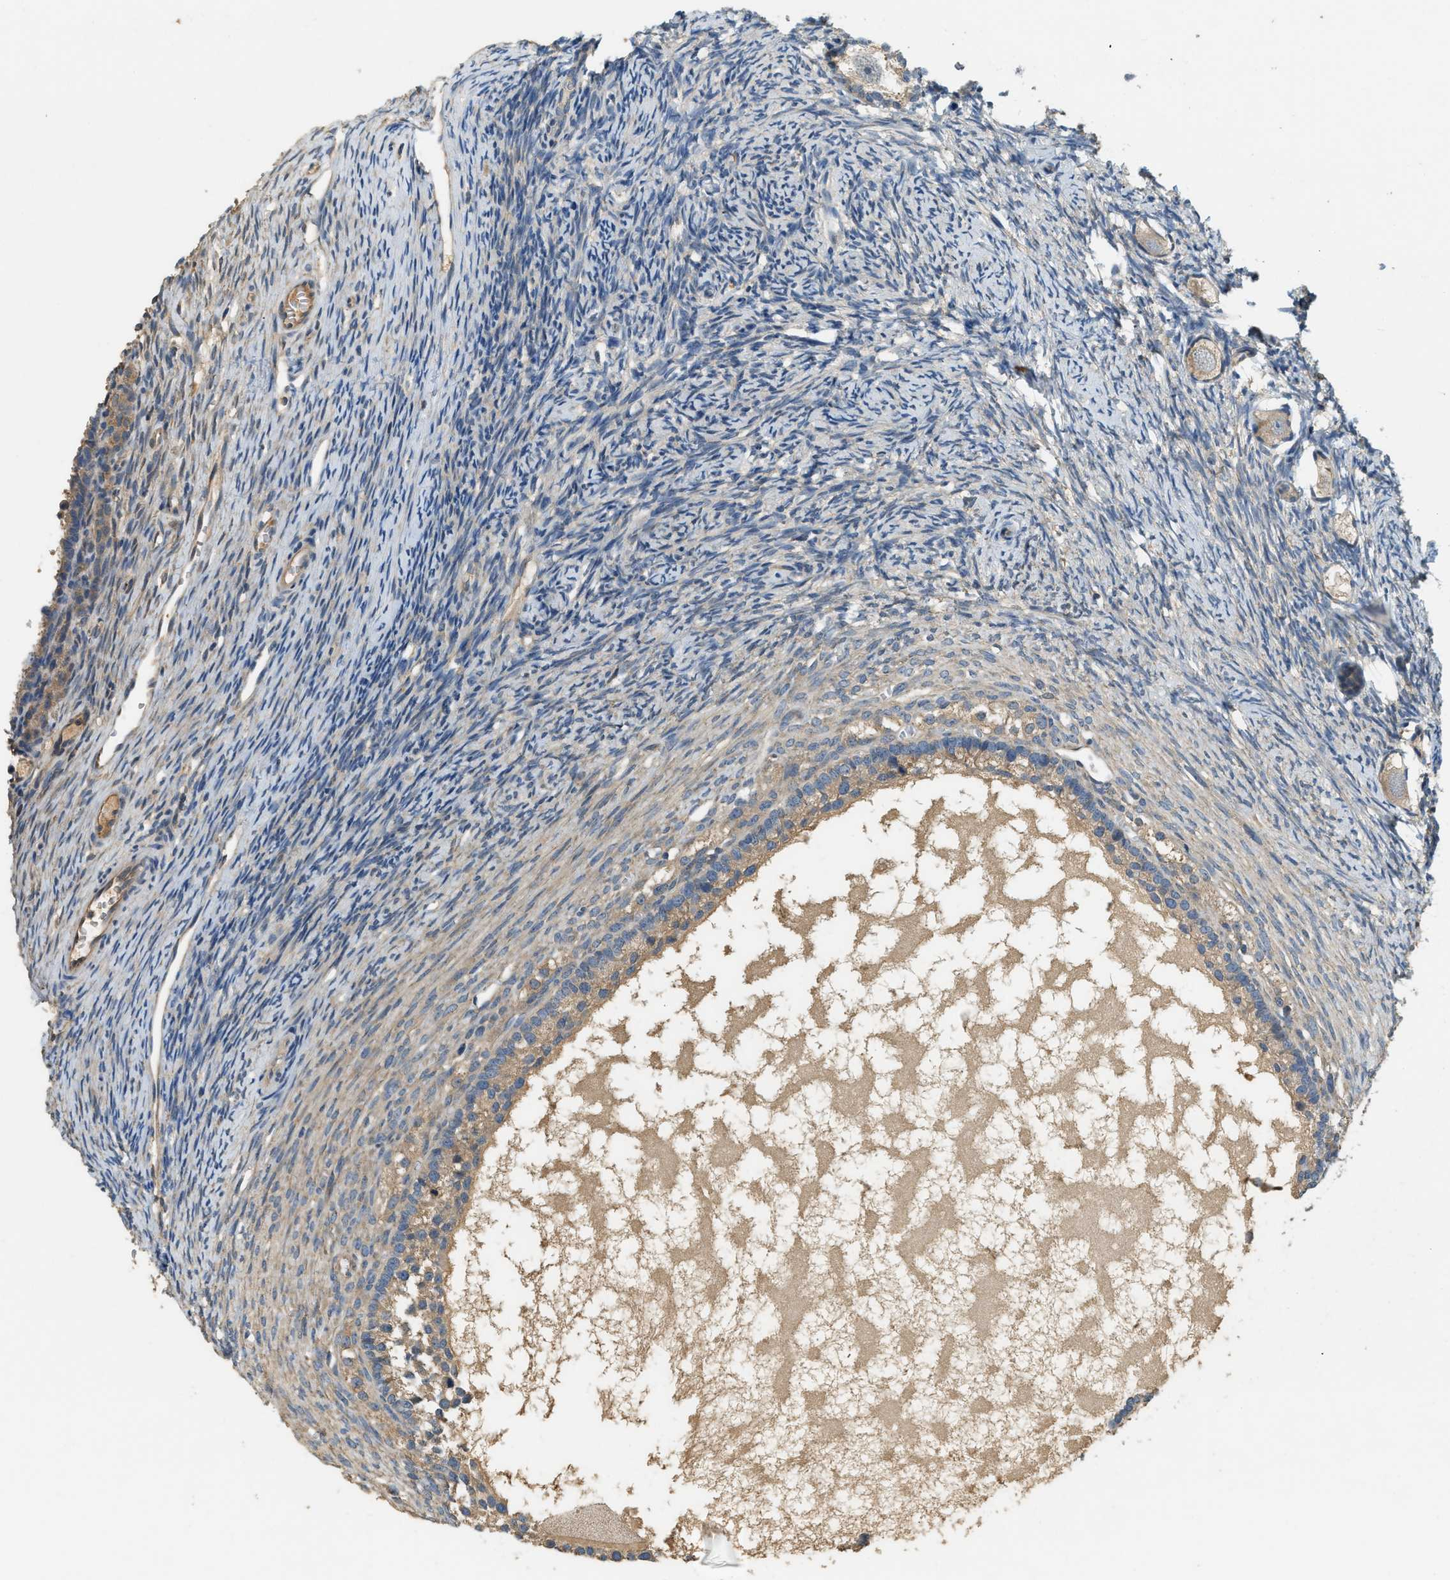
{"staining": {"intensity": "weak", "quantity": ">75%", "location": "cytoplasmic/membranous"}, "tissue": "ovary", "cell_type": "Follicle cells", "image_type": "normal", "snomed": [{"axis": "morphology", "description": "Normal tissue, NOS"}, {"axis": "topography", "description": "Ovary"}], "caption": "A low amount of weak cytoplasmic/membranous expression is identified in approximately >75% of follicle cells in normal ovary. The staining is performed using DAB brown chromogen to label protein expression. The nuclei are counter-stained blue using hematoxylin.", "gene": "CFLAR", "patient": {"sex": "female", "age": 27}}